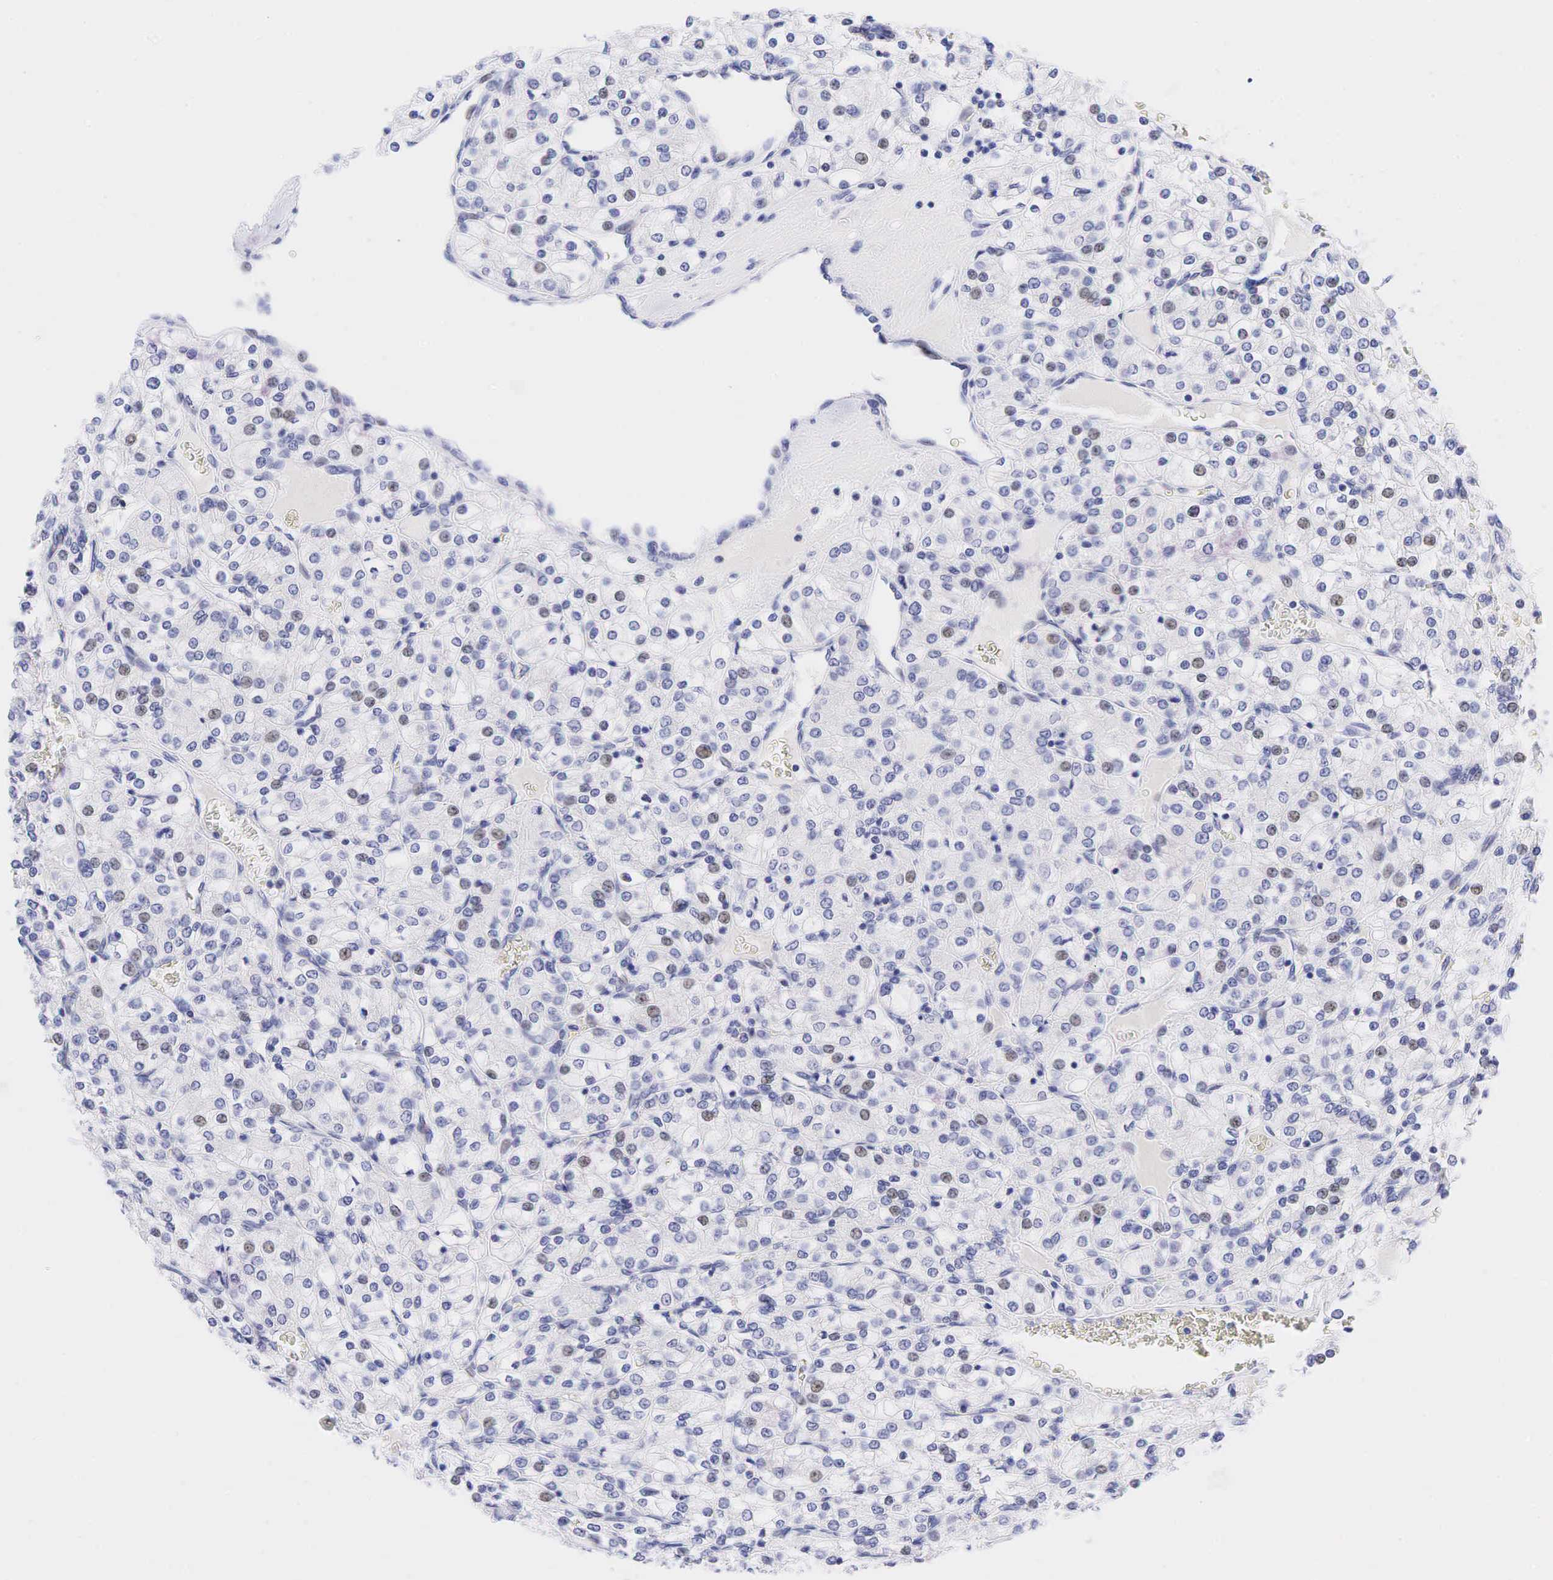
{"staining": {"intensity": "weak", "quantity": "<25%", "location": "nuclear"}, "tissue": "renal cancer", "cell_type": "Tumor cells", "image_type": "cancer", "snomed": [{"axis": "morphology", "description": "Adenocarcinoma, NOS"}, {"axis": "topography", "description": "Kidney"}], "caption": "The photomicrograph demonstrates no significant expression in tumor cells of adenocarcinoma (renal). (DAB immunohistochemistry, high magnification).", "gene": "AR", "patient": {"sex": "female", "age": 62}}